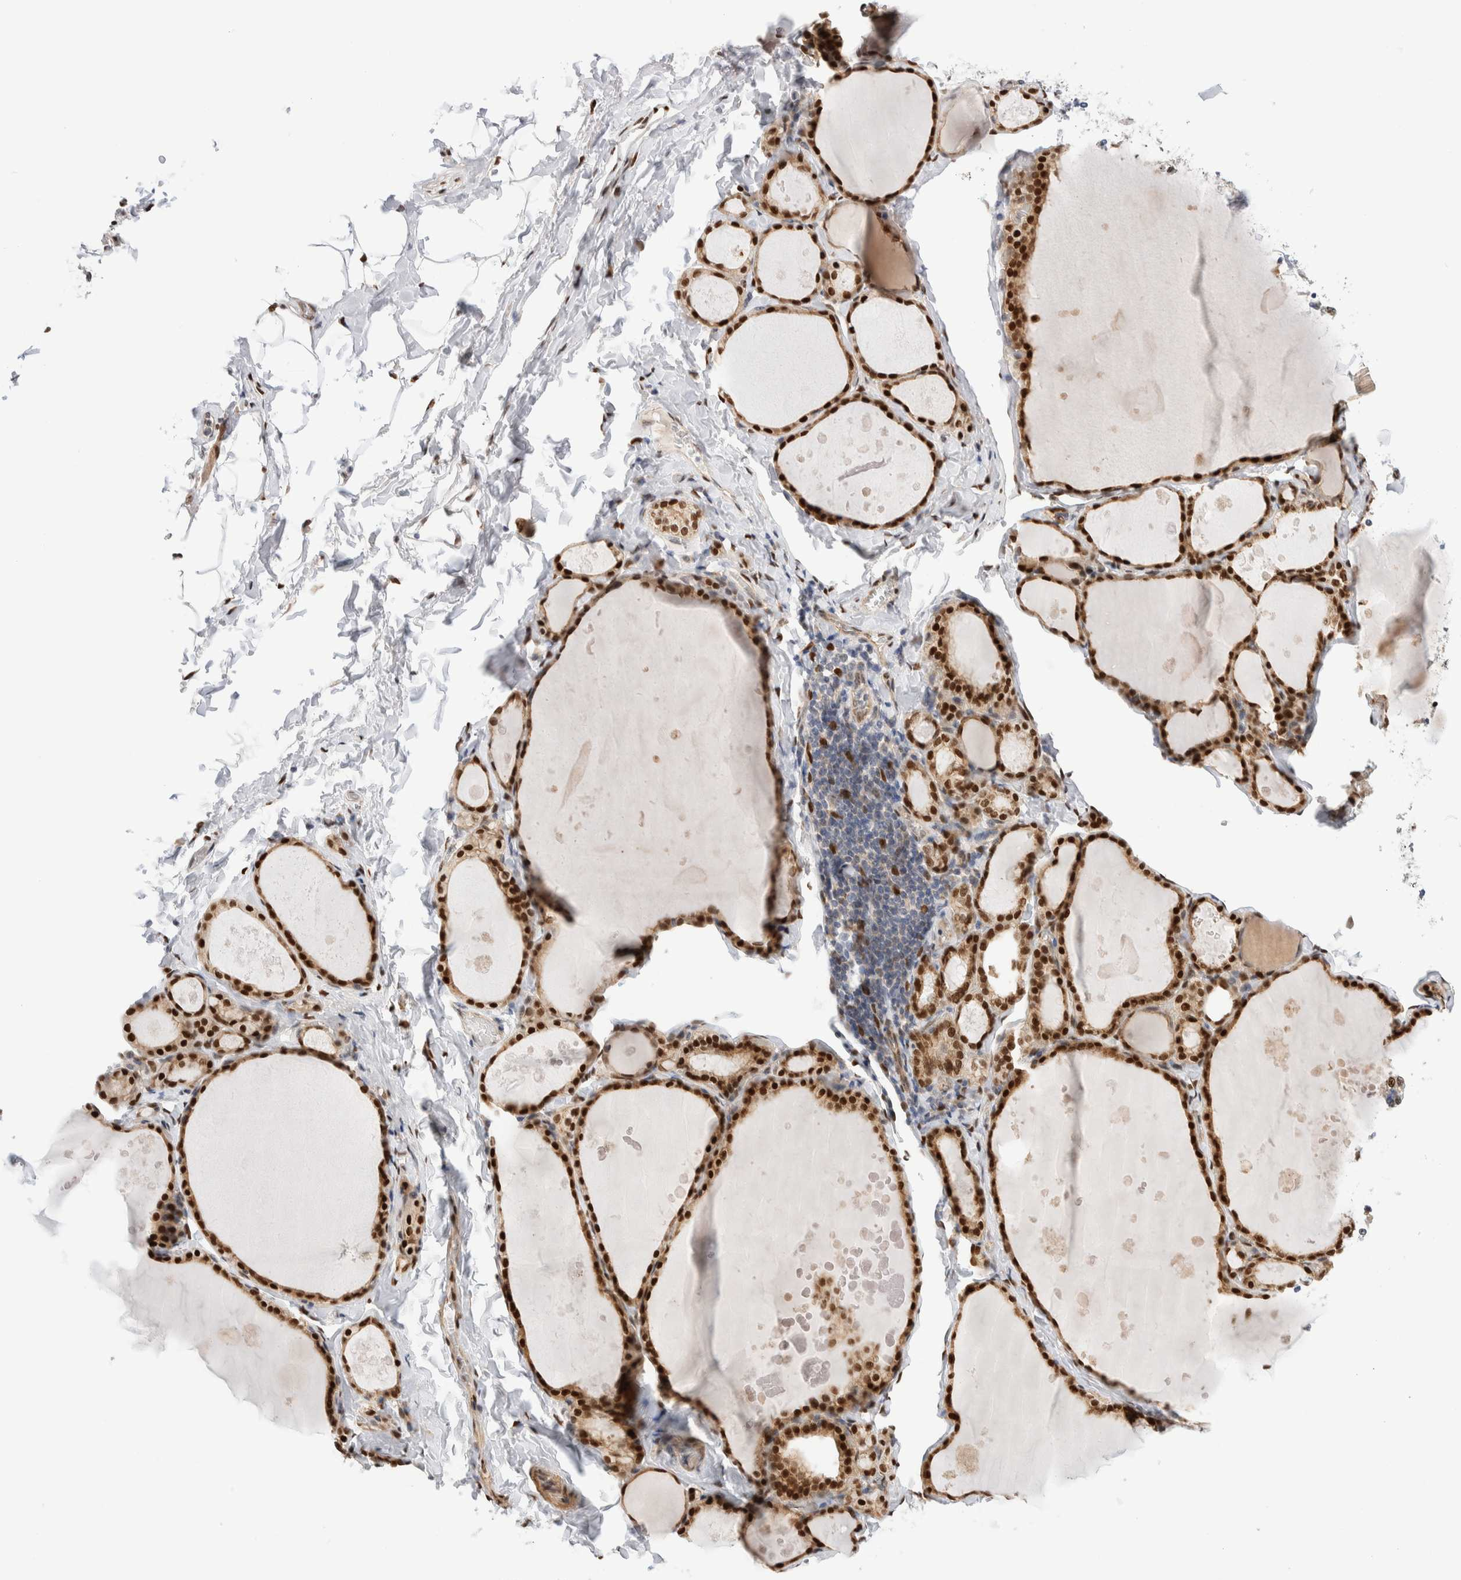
{"staining": {"intensity": "strong", "quantity": "25%-75%", "location": "cytoplasmic/membranous,nuclear"}, "tissue": "thyroid gland", "cell_type": "Glandular cells", "image_type": "normal", "snomed": [{"axis": "morphology", "description": "Normal tissue, NOS"}, {"axis": "topography", "description": "Thyroid gland"}], "caption": "About 25%-75% of glandular cells in normal thyroid gland show strong cytoplasmic/membranous,nuclear protein expression as visualized by brown immunohistochemical staining.", "gene": "NSMAF", "patient": {"sex": "male", "age": 56}}